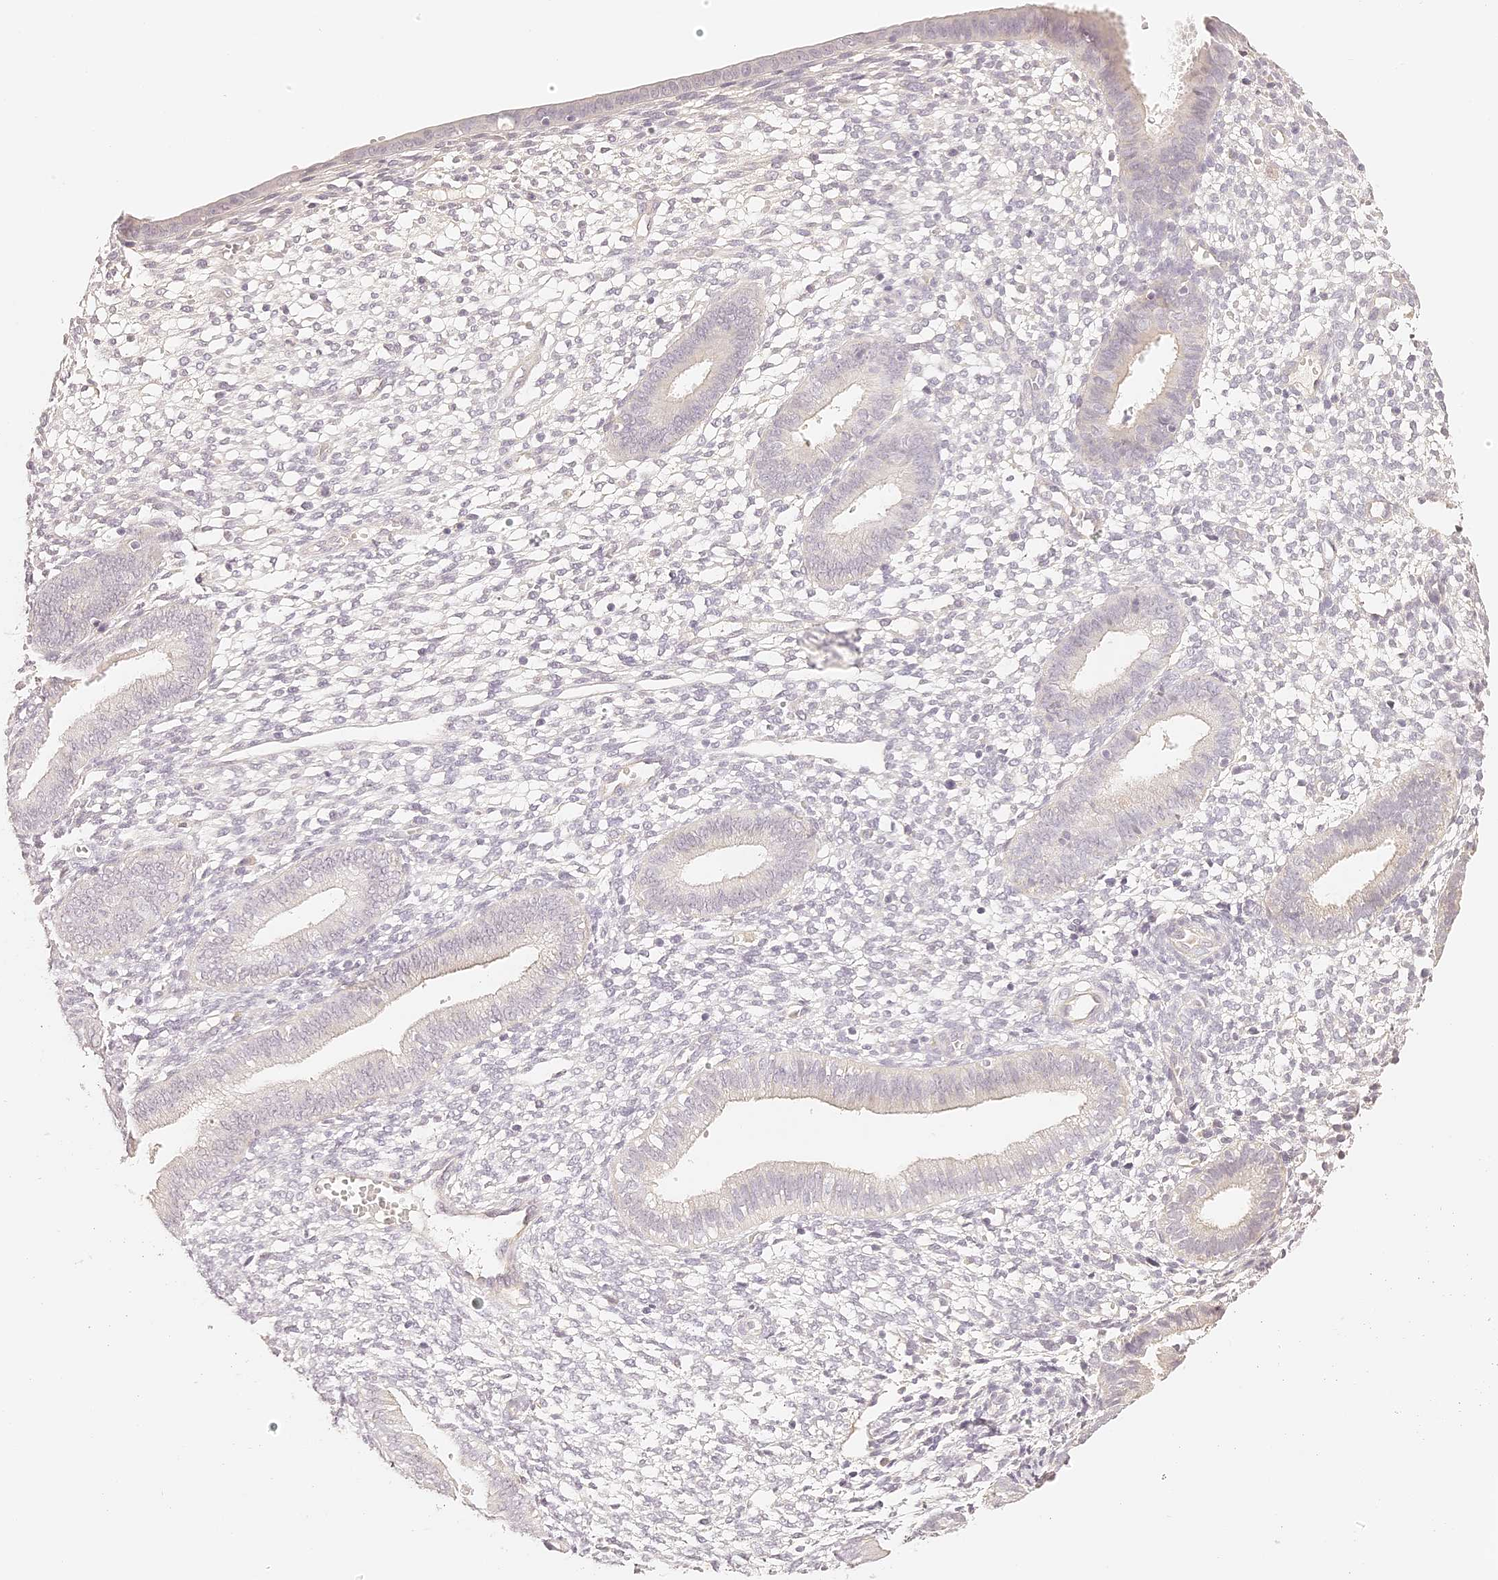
{"staining": {"intensity": "negative", "quantity": "none", "location": "none"}, "tissue": "endometrium", "cell_type": "Cells in endometrial stroma", "image_type": "normal", "snomed": [{"axis": "morphology", "description": "Normal tissue, NOS"}, {"axis": "topography", "description": "Endometrium"}], "caption": "This is an immunohistochemistry (IHC) image of benign human endometrium. There is no positivity in cells in endometrial stroma.", "gene": "TRIM45", "patient": {"sex": "female", "age": 46}}